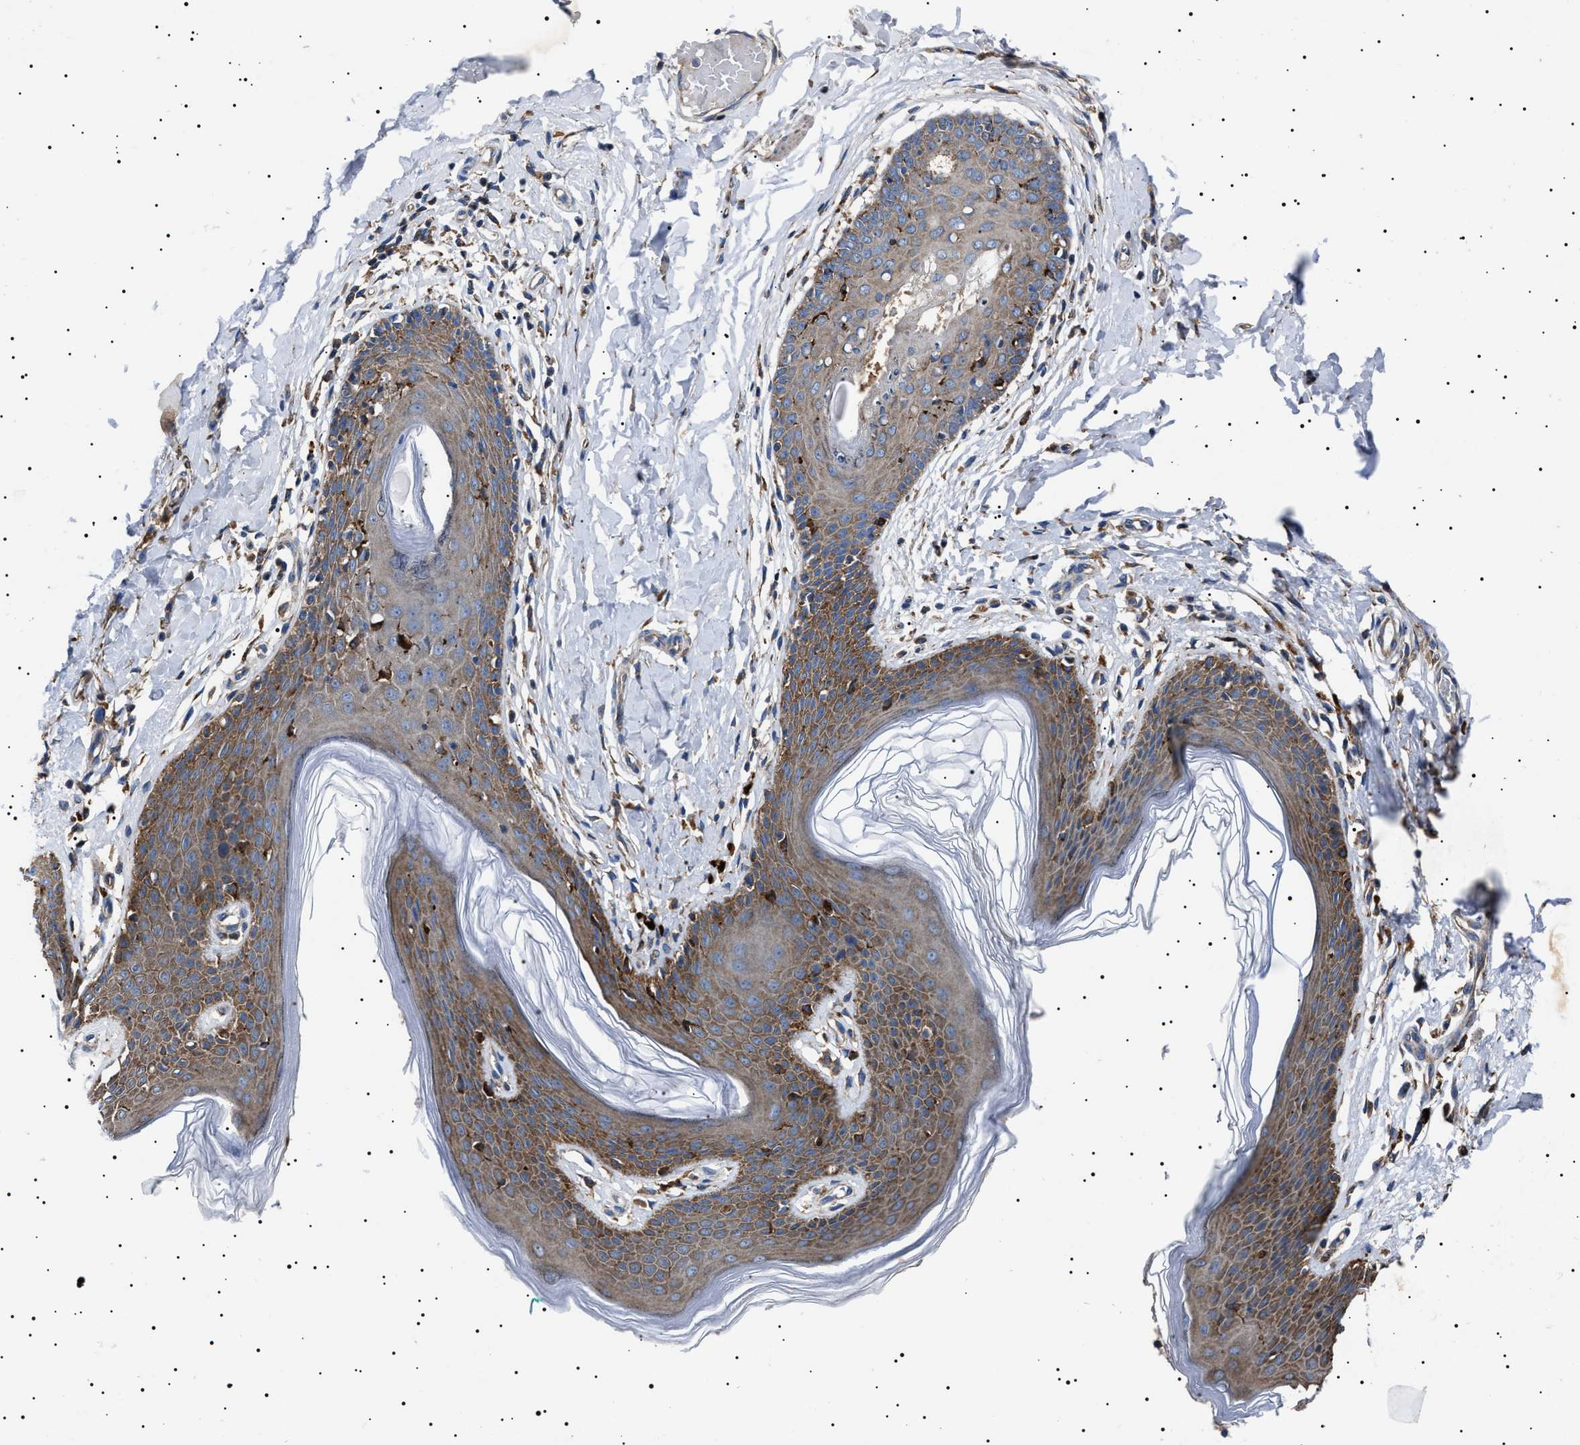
{"staining": {"intensity": "moderate", "quantity": ">75%", "location": "cytoplasmic/membranous"}, "tissue": "skin", "cell_type": "Epidermal cells", "image_type": "normal", "snomed": [{"axis": "morphology", "description": "Normal tissue, NOS"}, {"axis": "topography", "description": "Vulva"}], "caption": "An immunohistochemistry micrograph of benign tissue is shown. Protein staining in brown labels moderate cytoplasmic/membranous positivity in skin within epidermal cells. Nuclei are stained in blue.", "gene": "TOP1MT", "patient": {"sex": "female", "age": 66}}